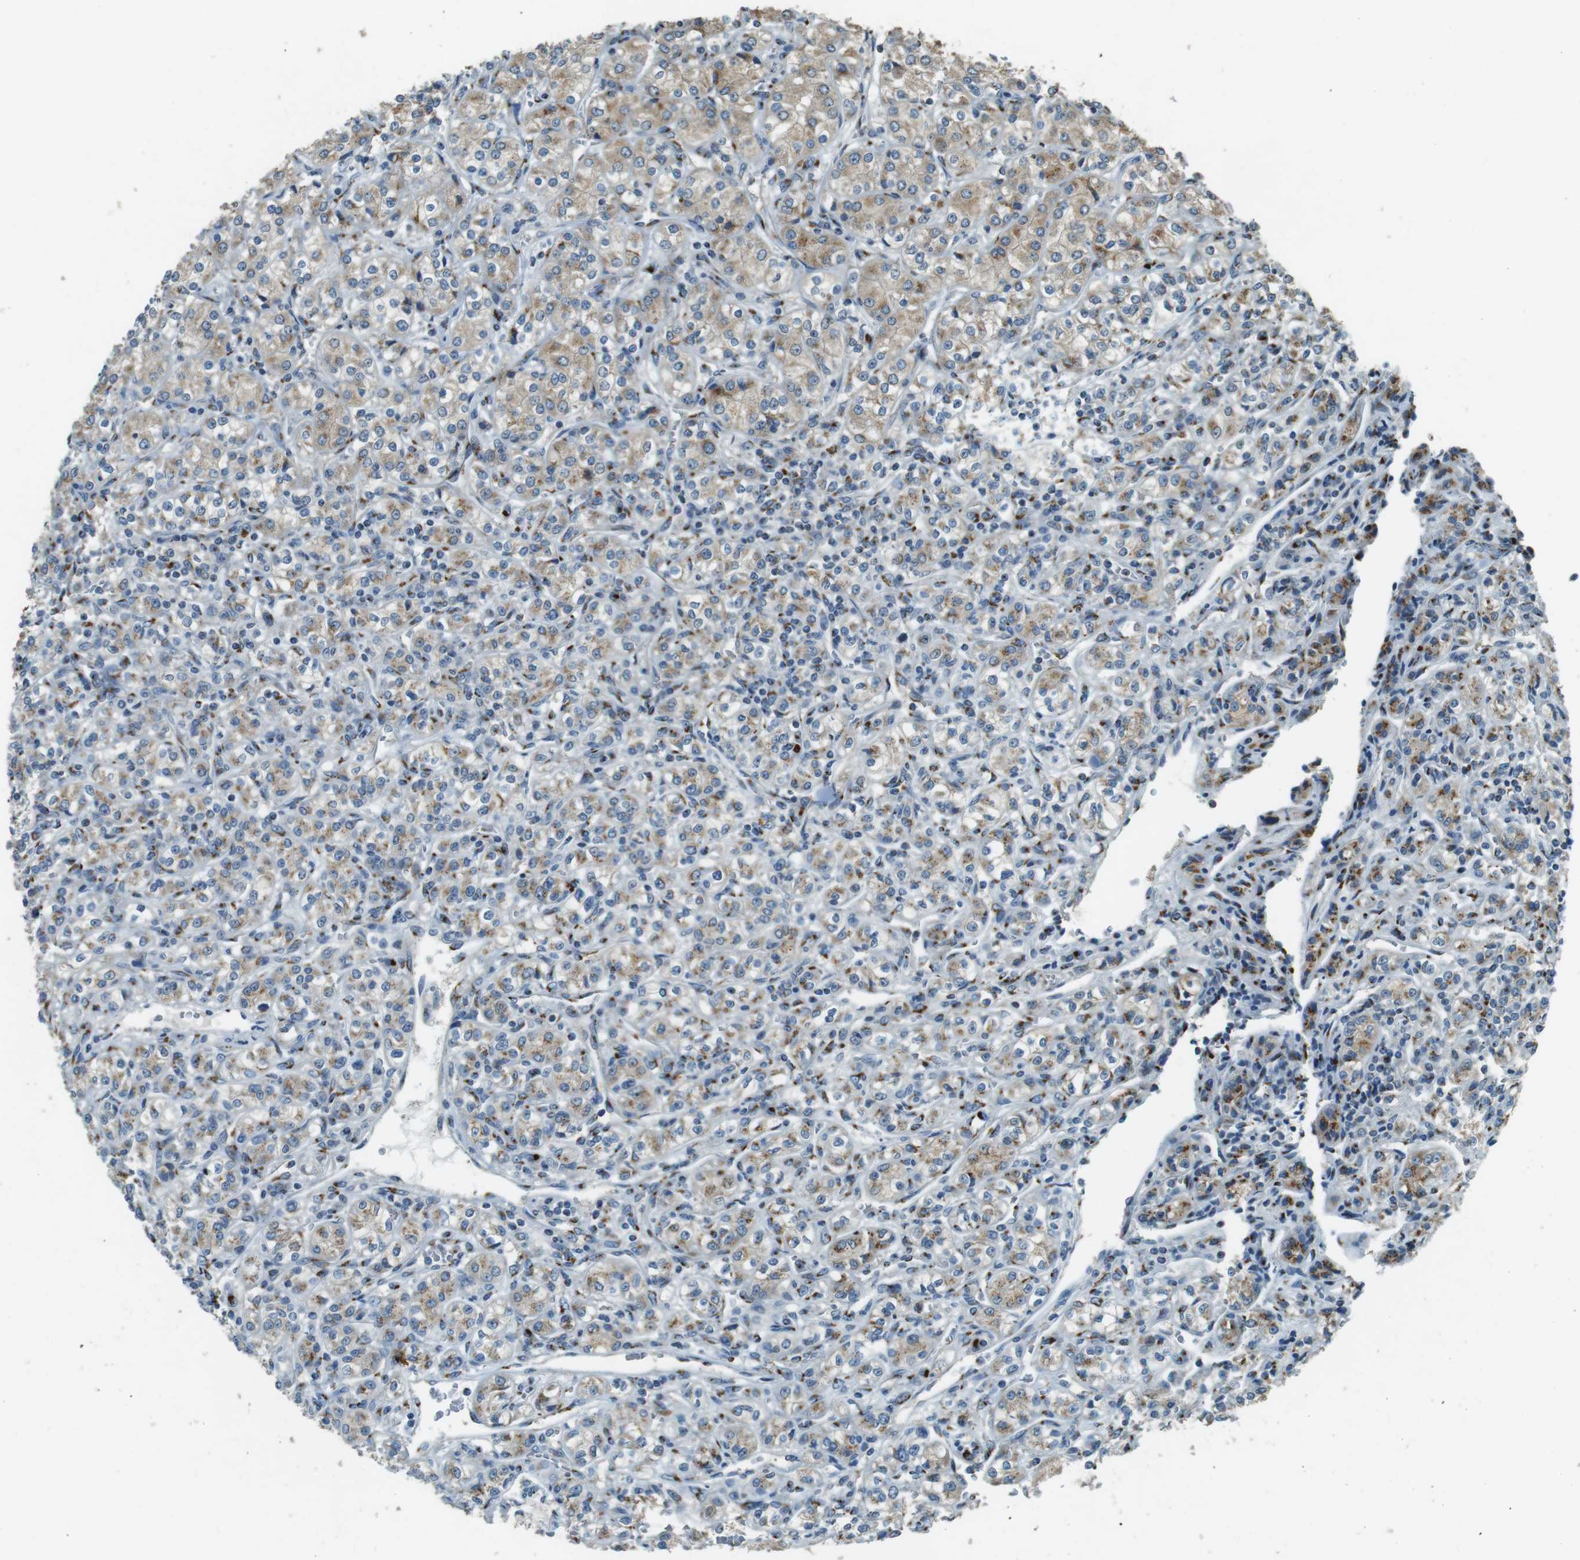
{"staining": {"intensity": "weak", "quantity": ">75%", "location": "cytoplasmic/membranous"}, "tissue": "renal cancer", "cell_type": "Tumor cells", "image_type": "cancer", "snomed": [{"axis": "morphology", "description": "Adenocarcinoma, NOS"}, {"axis": "topography", "description": "Kidney"}], "caption": "Human renal adenocarcinoma stained for a protein (brown) demonstrates weak cytoplasmic/membranous positive expression in about >75% of tumor cells.", "gene": "TMEM115", "patient": {"sex": "male", "age": 77}}